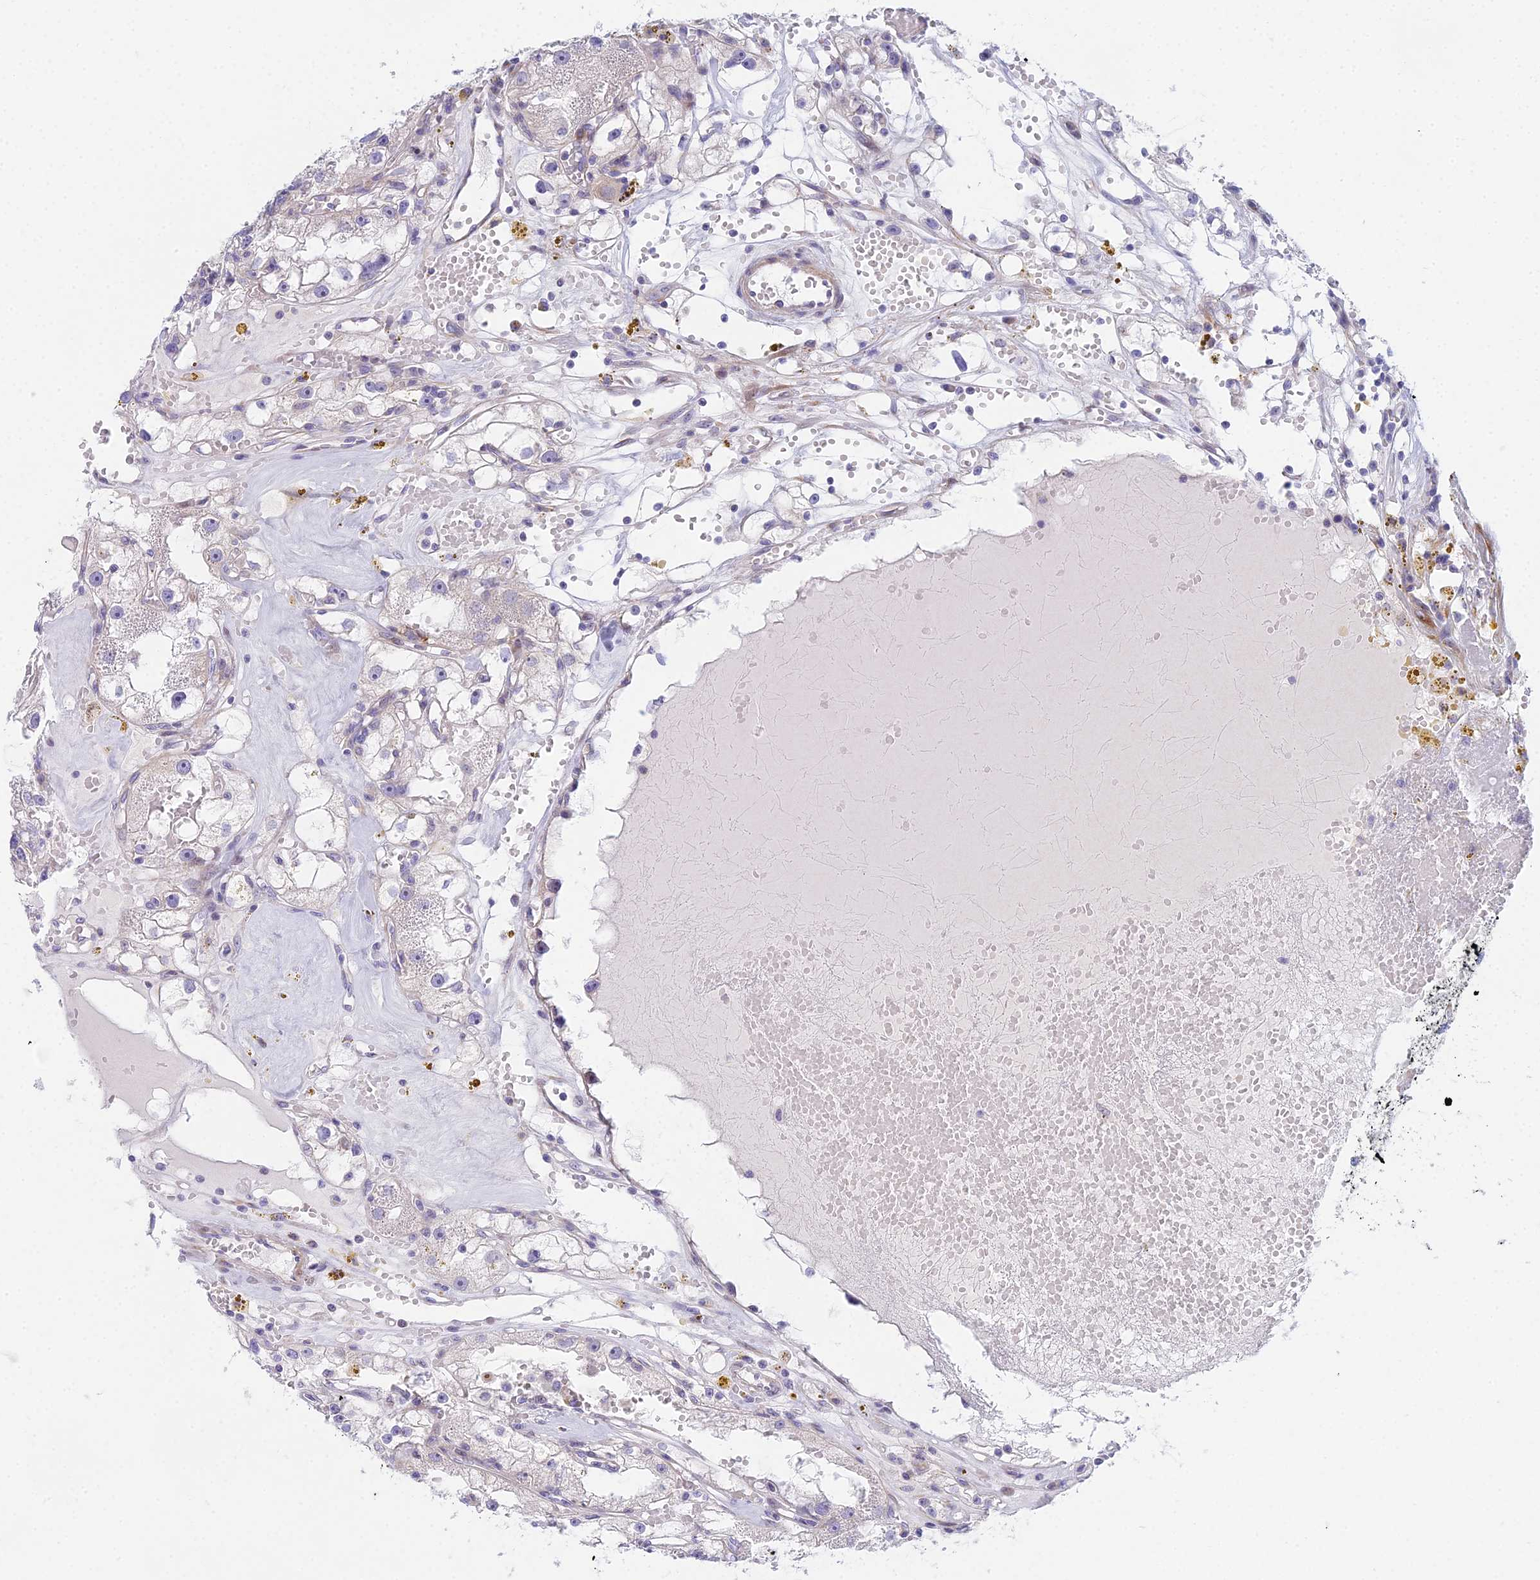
{"staining": {"intensity": "negative", "quantity": "none", "location": "none"}, "tissue": "renal cancer", "cell_type": "Tumor cells", "image_type": "cancer", "snomed": [{"axis": "morphology", "description": "Adenocarcinoma, NOS"}, {"axis": "topography", "description": "Kidney"}], "caption": "The histopathology image shows no significant staining in tumor cells of renal cancer.", "gene": "PRR13", "patient": {"sex": "male", "age": 56}}